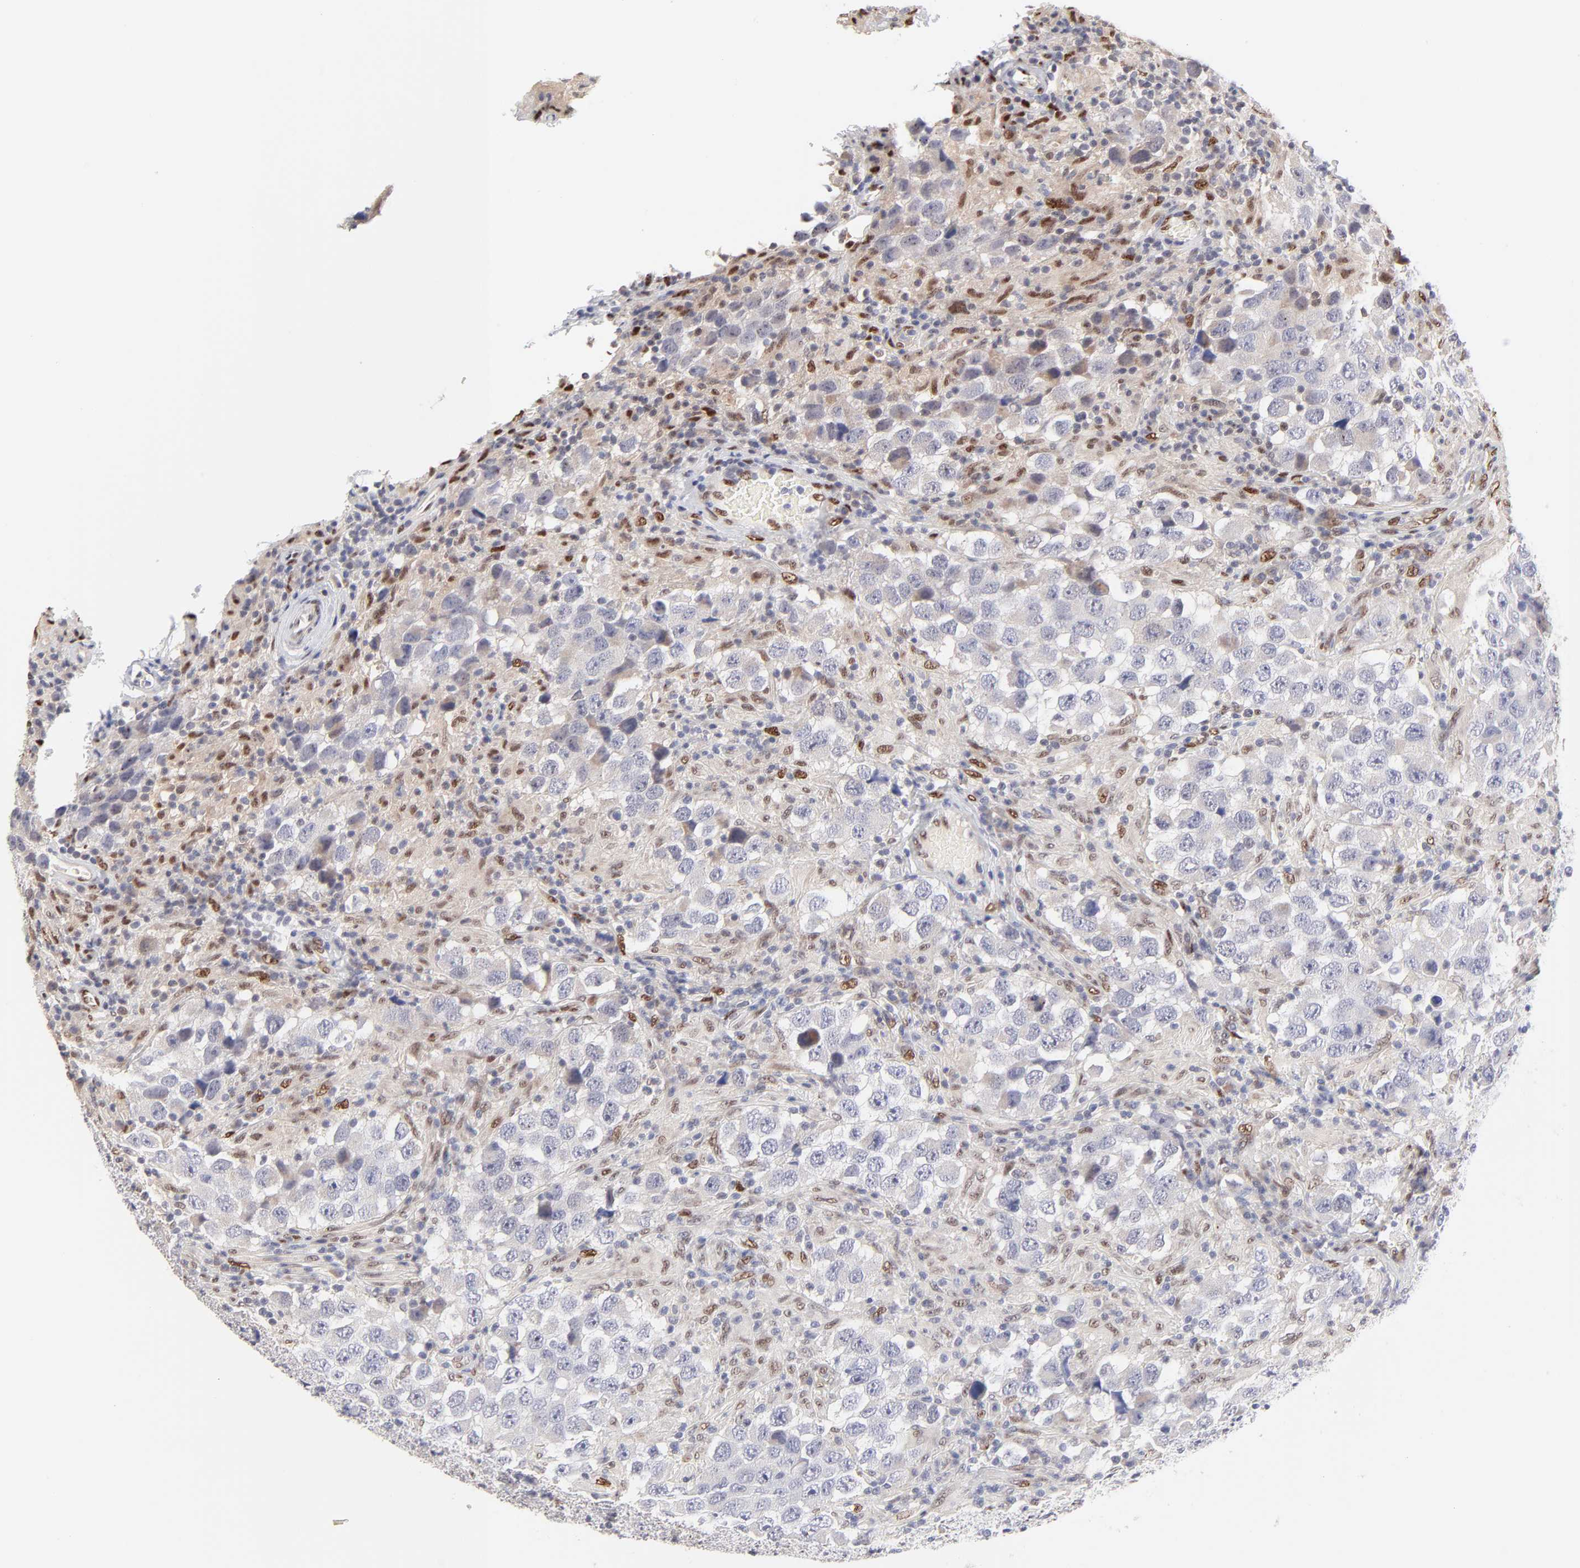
{"staining": {"intensity": "negative", "quantity": "none", "location": "none"}, "tissue": "testis cancer", "cell_type": "Tumor cells", "image_type": "cancer", "snomed": [{"axis": "morphology", "description": "Carcinoma, Embryonal, NOS"}, {"axis": "topography", "description": "Testis"}], "caption": "Tumor cells show no significant positivity in testis cancer (embryonal carcinoma). (DAB IHC with hematoxylin counter stain).", "gene": "STAT3", "patient": {"sex": "male", "age": 21}}